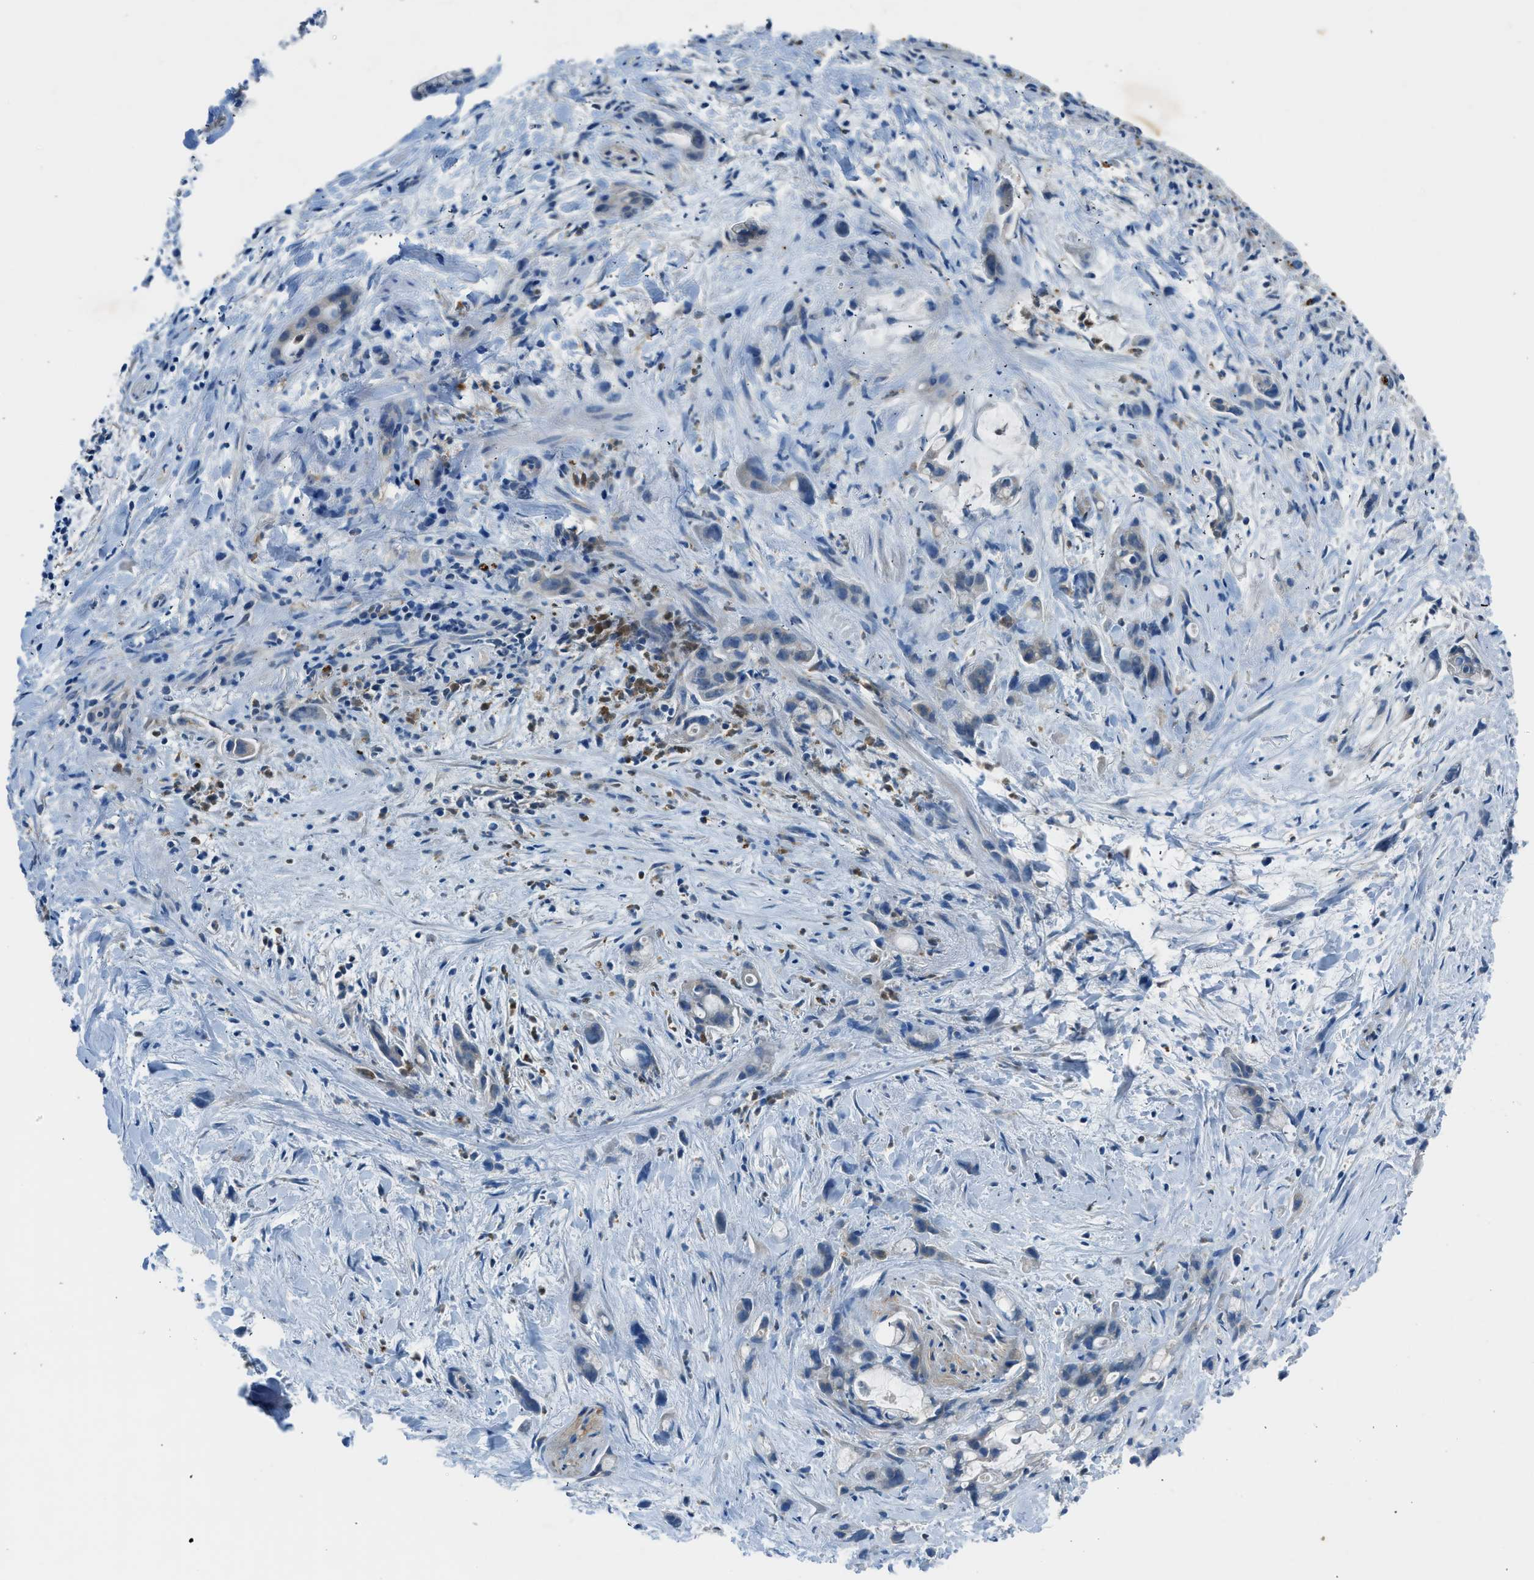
{"staining": {"intensity": "negative", "quantity": "none", "location": "none"}, "tissue": "liver cancer", "cell_type": "Tumor cells", "image_type": "cancer", "snomed": [{"axis": "morphology", "description": "Cholangiocarcinoma"}, {"axis": "topography", "description": "Liver"}], "caption": "Photomicrograph shows no significant protein staining in tumor cells of cholangiocarcinoma (liver). (Brightfield microscopy of DAB (3,3'-diaminobenzidine) immunohistochemistry at high magnification).", "gene": "BMP1", "patient": {"sex": "female", "age": 72}}